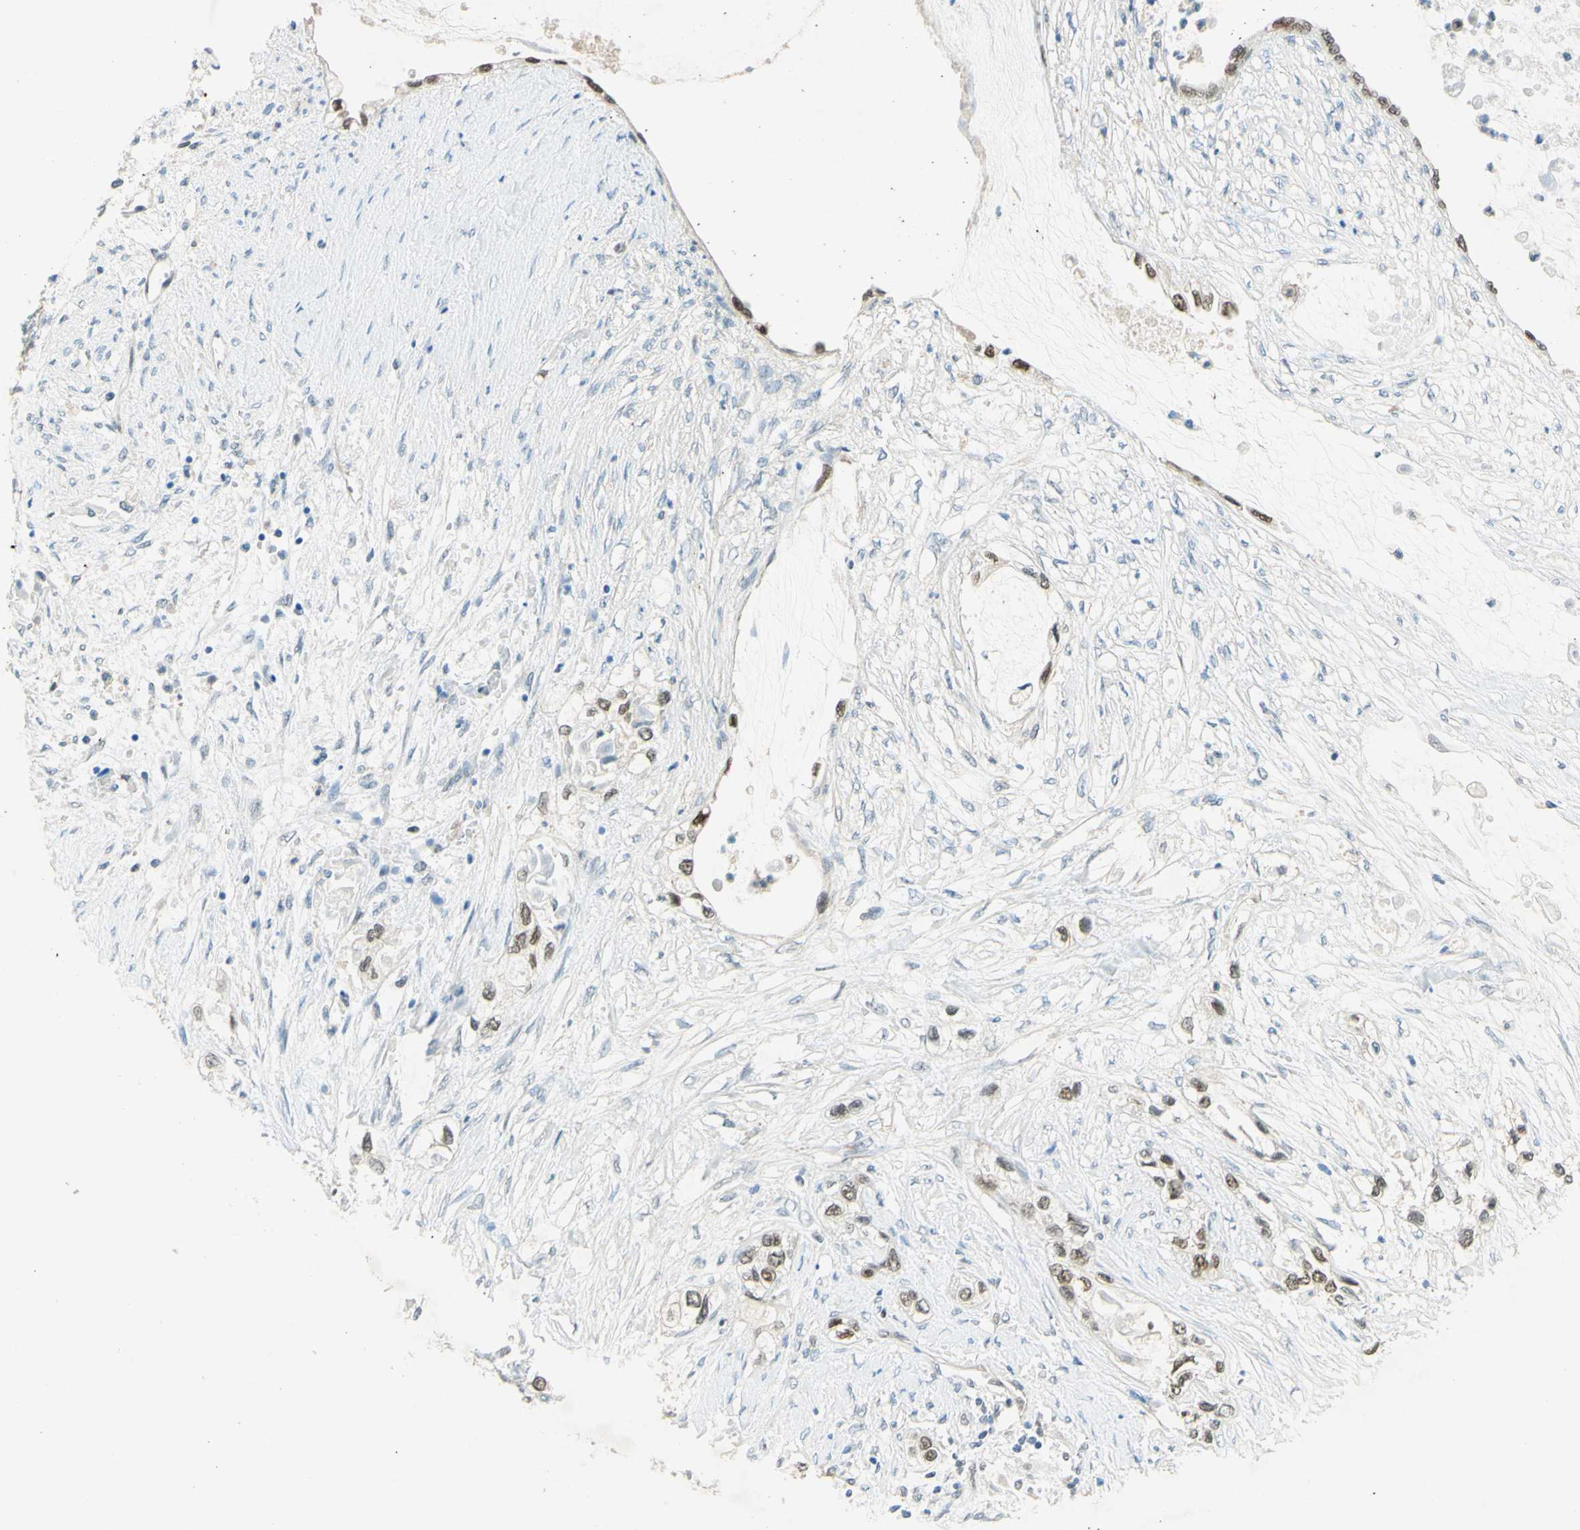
{"staining": {"intensity": "weak", "quantity": "25%-75%", "location": "nuclear"}, "tissue": "pancreatic cancer", "cell_type": "Tumor cells", "image_type": "cancer", "snomed": [{"axis": "morphology", "description": "Adenocarcinoma, NOS"}, {"axis": "topography", "description": "Pancreas"}], "caption": "Protein staining displays weak nuclear expression in about 25%-75% of tumor cells in pancreatic adenocarcinoma.", "gene": "POLB", "patient": {"sex": "female", "age": 70}}